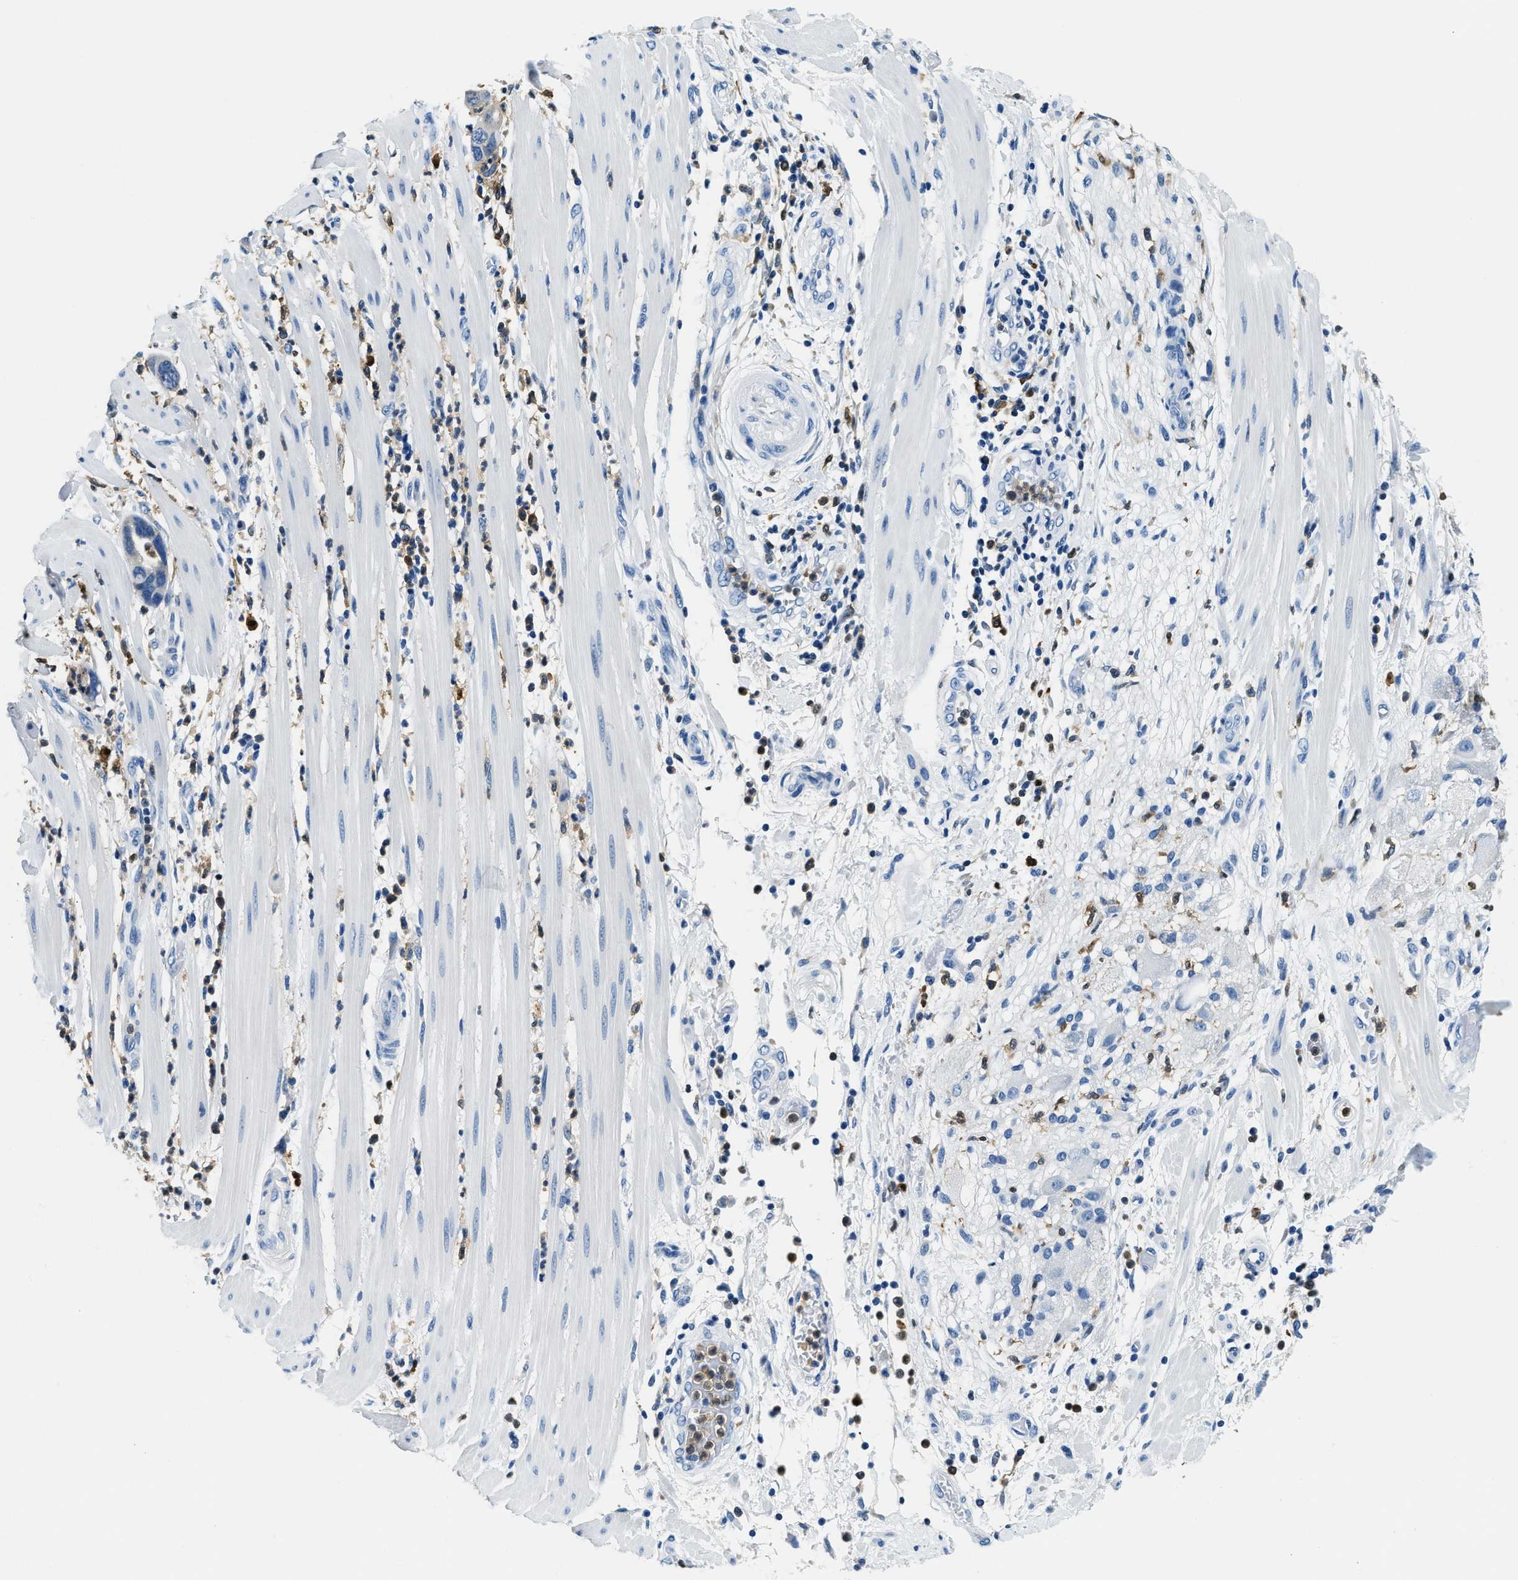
{"staining": {"intensity": "negative", "quantity": "none", "location": "none"}, "tissue": "pancreatic cancer", "cell_type": "Tumor cells", "image_type": "cancer", "snomed": [{"axis": "morphology", "description": "Adenocarcinoma, NOS"}, {"axis": "topography", "description": "Pancreas"}], "caption": "Immunohistochemical staining of adenocarcinoma (pancreatic) shows no significant staining in tumor cells.", "gene": "CAPG", "patient": {"sex": "female", "age": 71}}